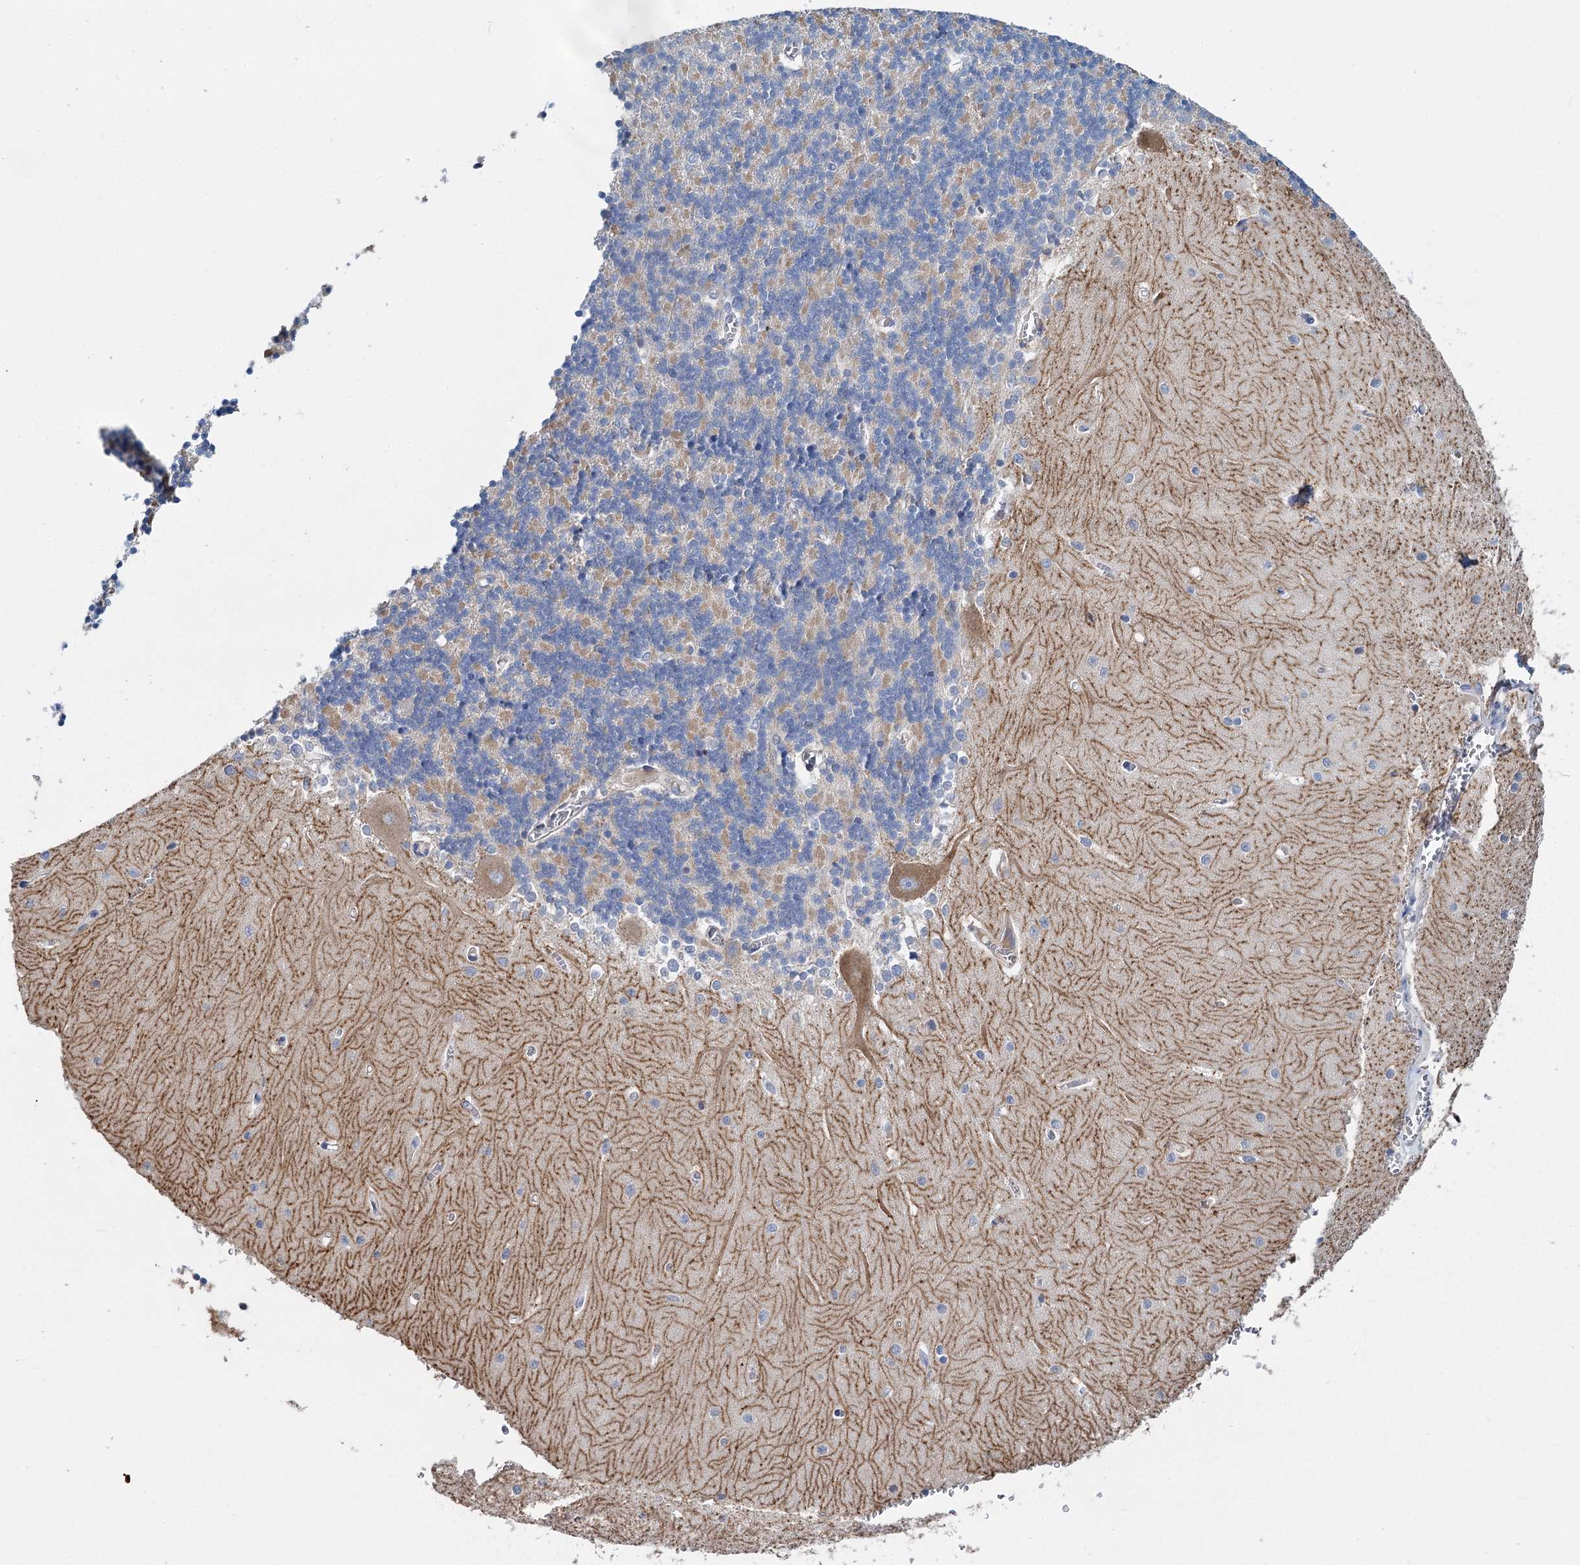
{"staining": {"intensity": "moderate", "quantity": "25%-75%", "location": "cytoplasmic/membranous"}, "tissue": "cerebellum", "cell_type": "Cells in granular layer", "image_type": "normal", "snomed": [{"axis": "morphology", "description": "Normal tissue, NOS"}, {"axis": "topography", "description": "Cerebellum"}], "caption": "This photomicrograph demonstrates normal cerebellum stained with IHC to label a protein in brown. The cytoplasmic/membranous of cells in granular layer show moderate positivity for the protein. Nuclei are counter-stained blue.", "gene": "ANKRD16", "patient": {"sex": "male", "age": 37}}